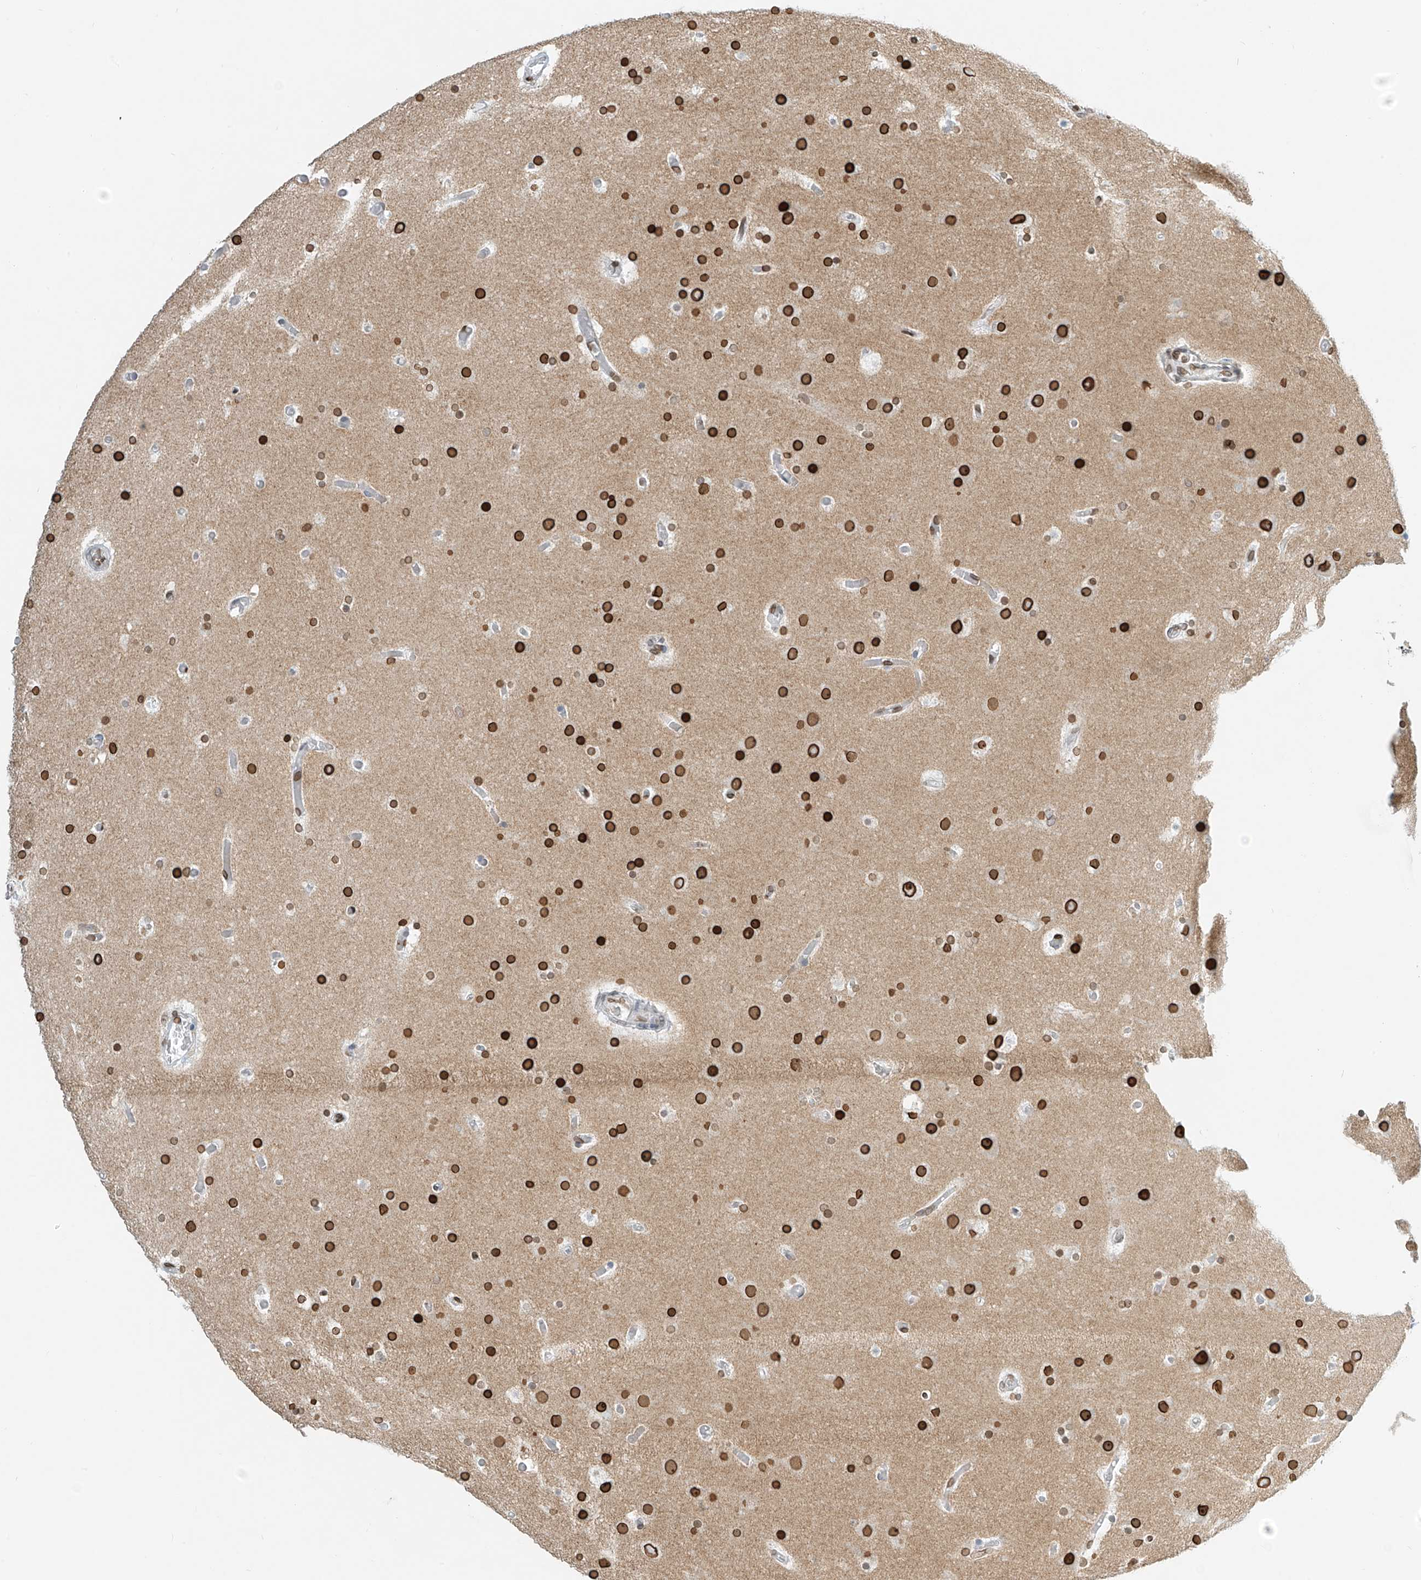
{"staining": {"intensity": "strong", "quantity": ">75%", "location": "cytoplasmic/membranous,nuclear"}, "tissue": "glioma", "cell_type": "Tumor cells", "image_type": "cancer", "snomed": [{"axis": "morphology", "description": "Glioma, malignant, High grade"}, {"axis": "topography", "description": "Cerebral cortex"}], "caption": "Tumor cells show high levels of strong cytoplasmic/membranous and nuclear staining in about >75% of cells in human malignant glioma (high-grade).", "gene": "SAMD15", "patient": {"sex": "female", "age": 36}}